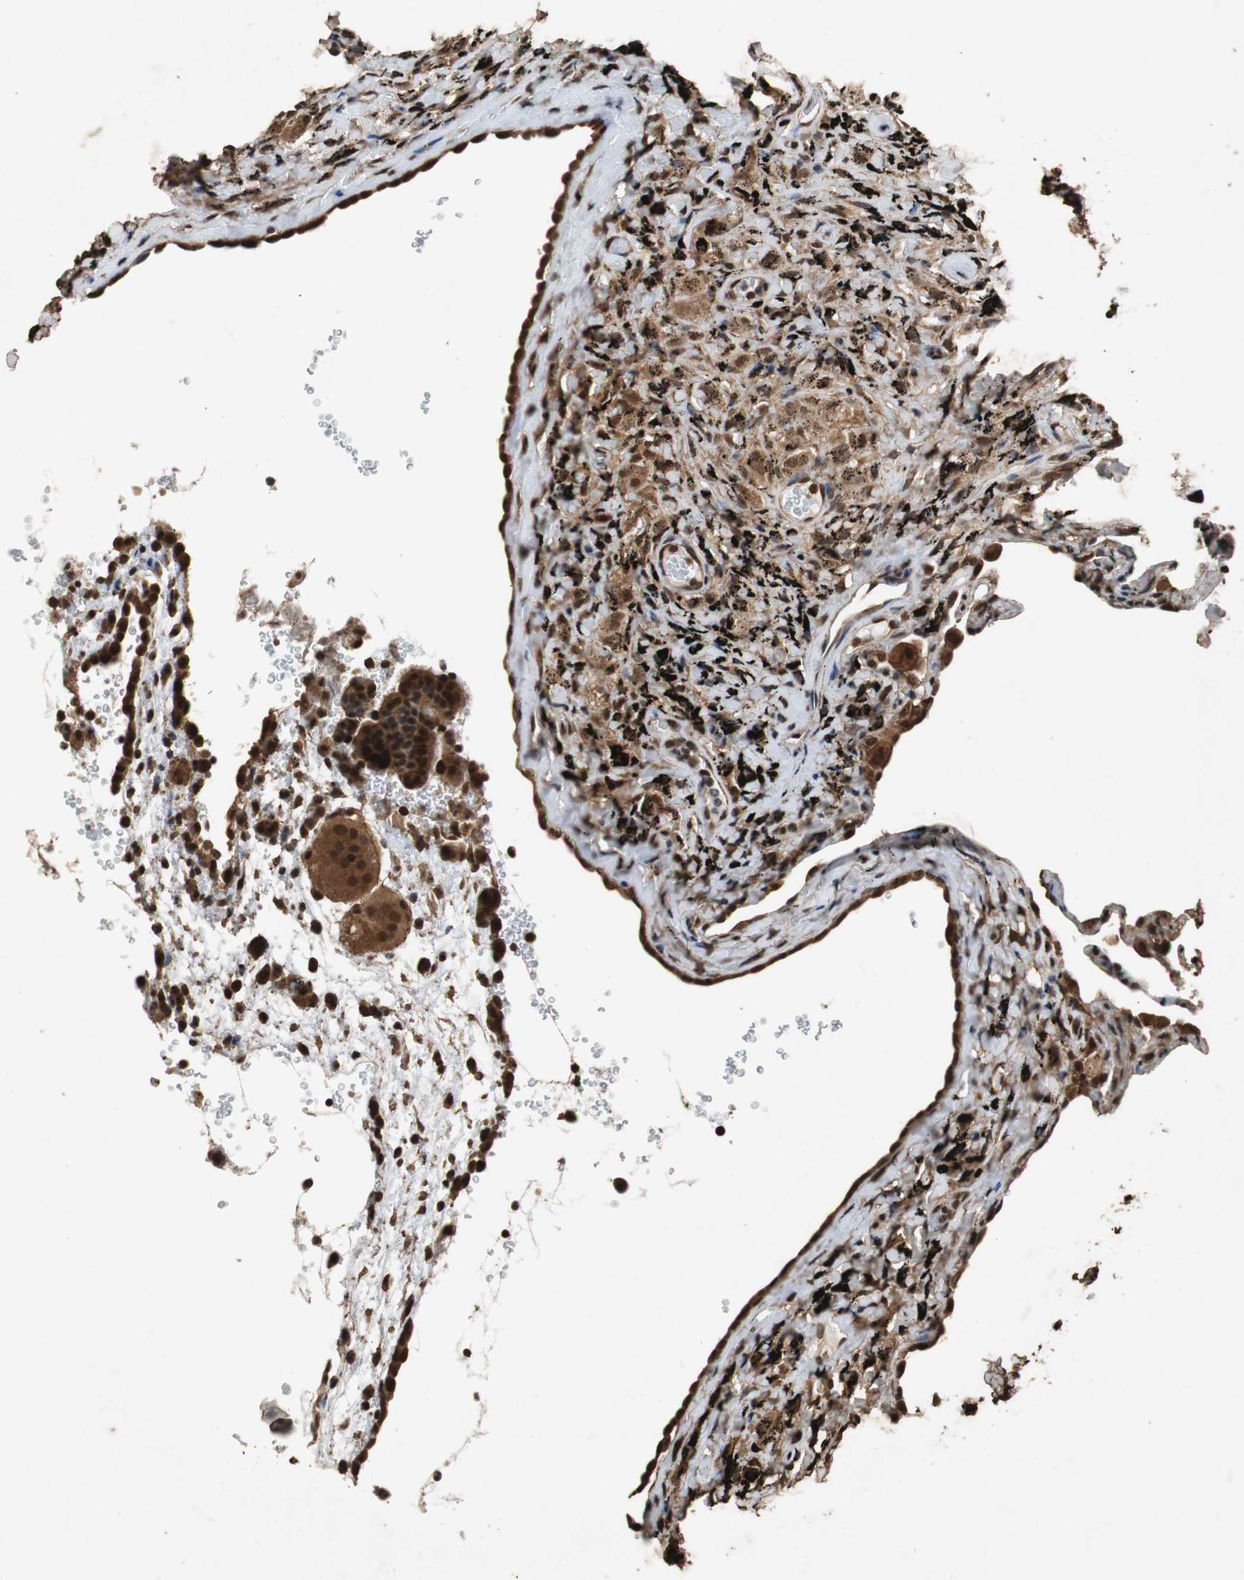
{"staining": {"intensity": "strong", "quantity": ">75%", "location": "cytoplasmic/membranous,nuclear"}, "tissue": "lung", "cell_type": "Alveolar cells", "image_type": "normal", "snomed": [{"axis": "morphology", "description": "Normal tissue, NOS"}, {"axis": "topography", "description": "Lung"}], "caption": "Human lung stained with a protein marker shows strong staining in alveolar cells.", "gene": "ZNF18", "patient": {"sex": "male", "age": 59}}